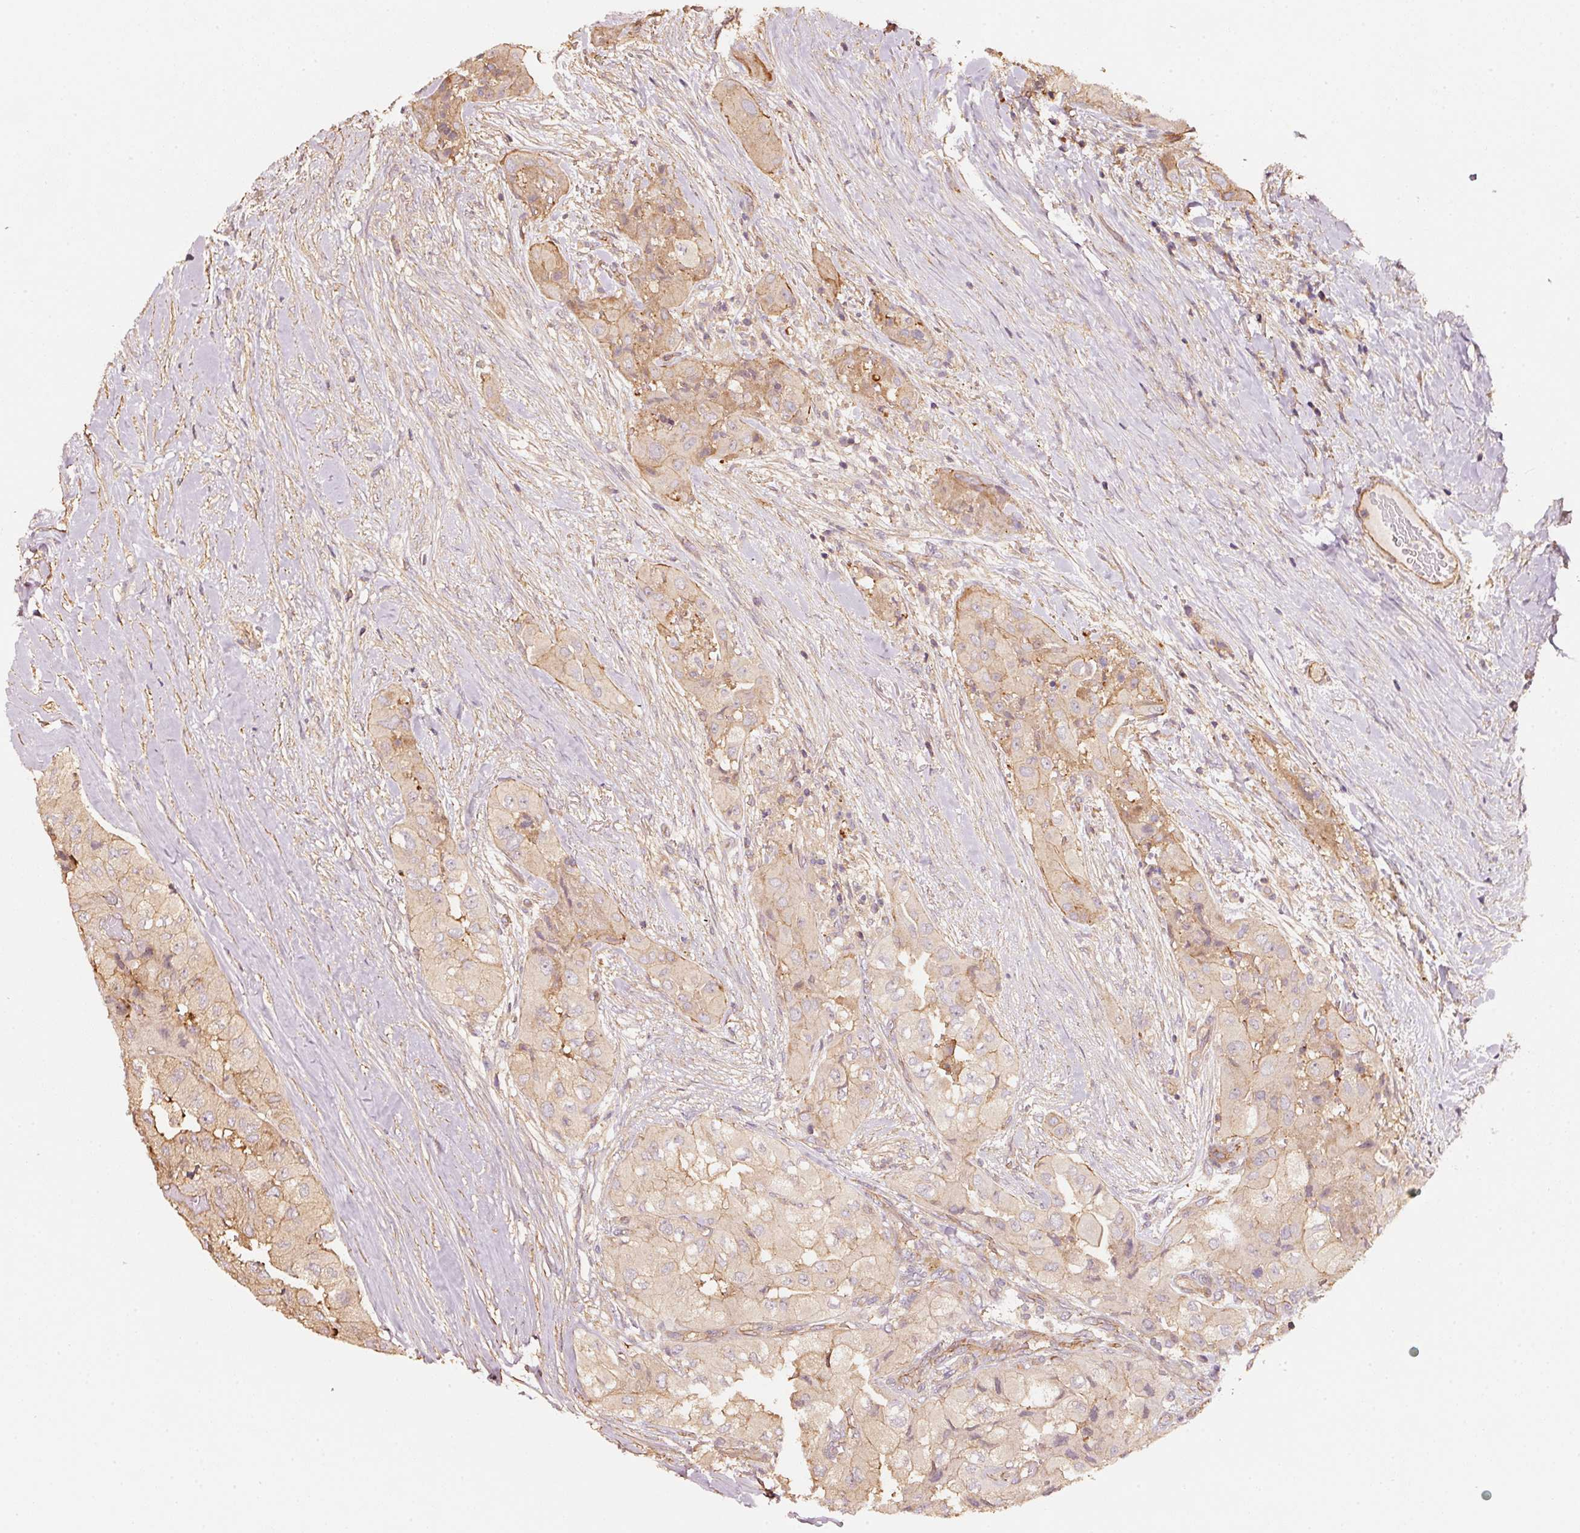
{"staining": {"intensity": "weak", "quantity": ">75%", "location": "cytoplasmic/membranous"}, "tissue": "thyroid cancer", "cell_type": "Tumor cells", "image_type": "cancer", "snomed": [{"axis": "morphology", "description": "Normal tissue, NOS"}, {"axis": "morphology", "description": "Papillary adenocarcinoma, NOS"}, {"axis": "topography", "description": "Thyroid gland"}], "caption": "Immunohistochemical staining of human thyroid papillary adenocarcinoma shows low levels of weak cytoplasmic/membranous protein staining in about >75% of tumor cells.", "gene": "CEP95", "patient": {"sex": "female", "age": 59}}